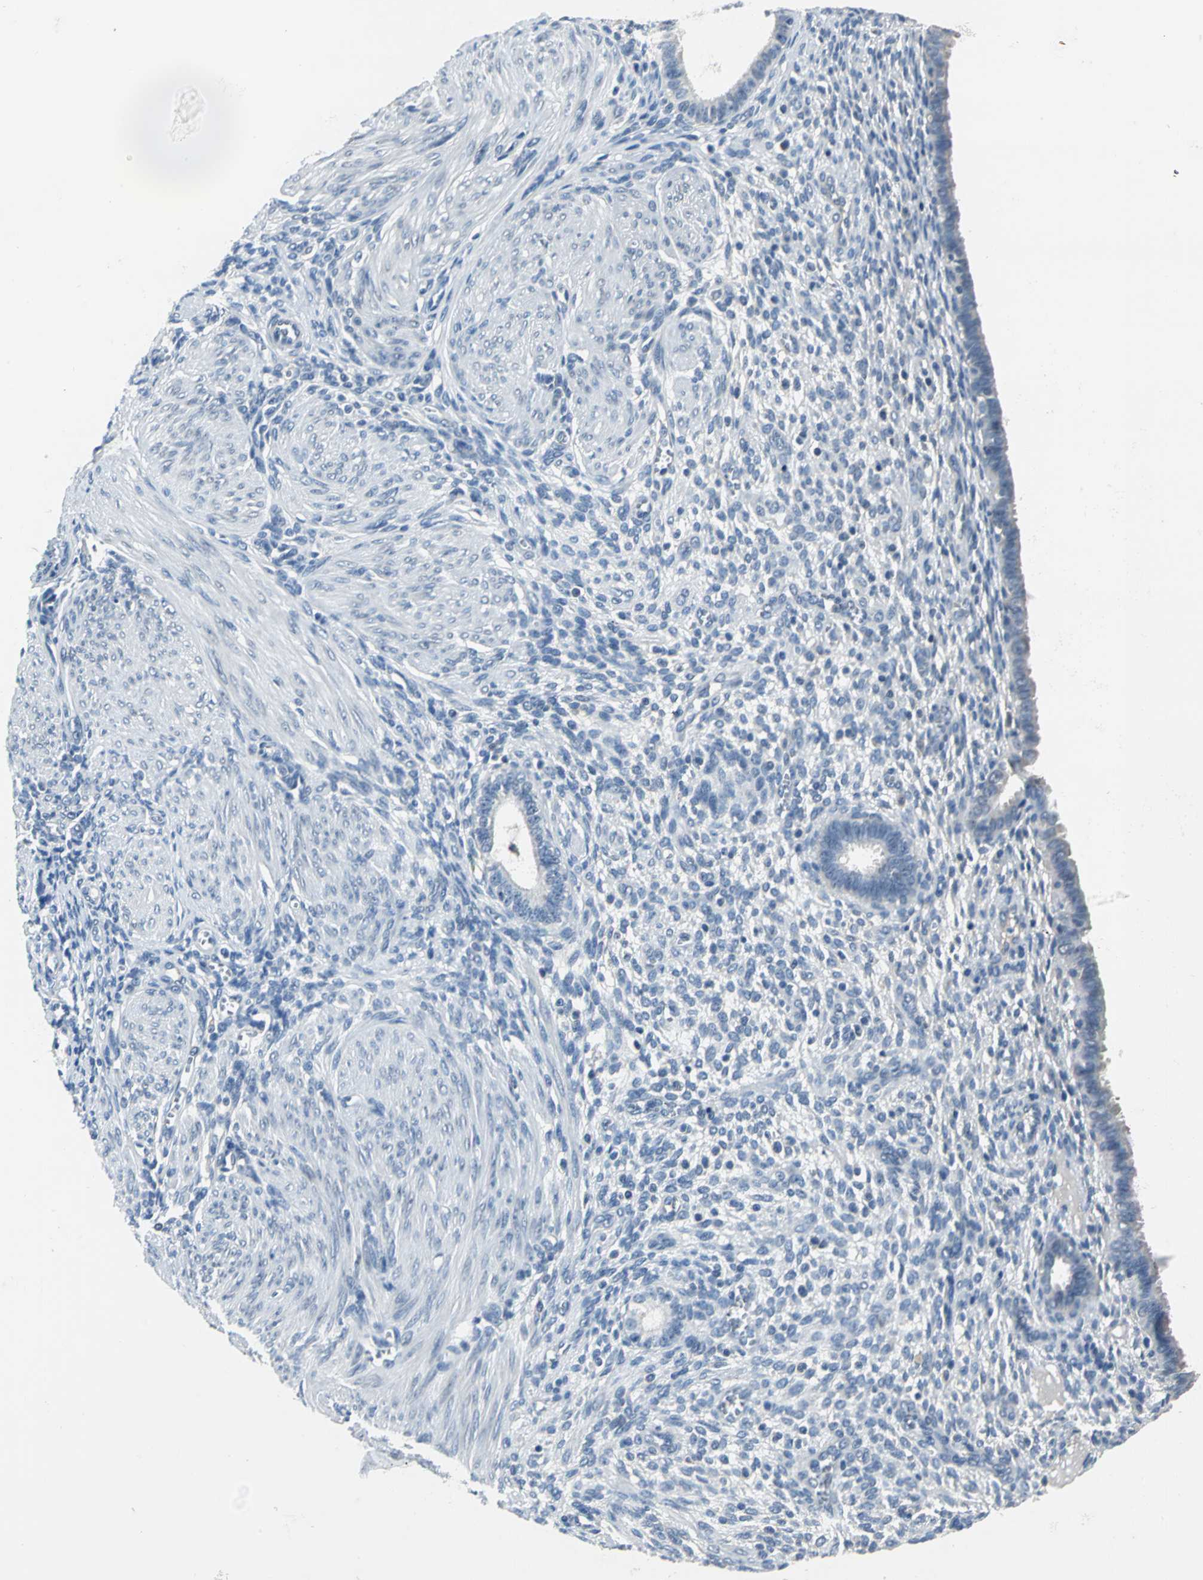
{"staining": {"intensity": "negative", "quantity": "none", "location": "none"}, "tissue": "endometrium", "cell_type": "Cells in endometrial stroma", "image_type": "normal", "snomed": [{"axis": "morphology", "description": "Normal tissue, NOS"}, {"axis": "topography", "description": "Endometrium"}], "caption": "Histopathology image shows no protein staining in cells in endometrial stroma of unremarkable endometrium. (DAB immunohistochemistry (IHC) with hematoxylin counter stain).", "gene": "ZNF415", "patient": {"sex": "female", "age": 72}}